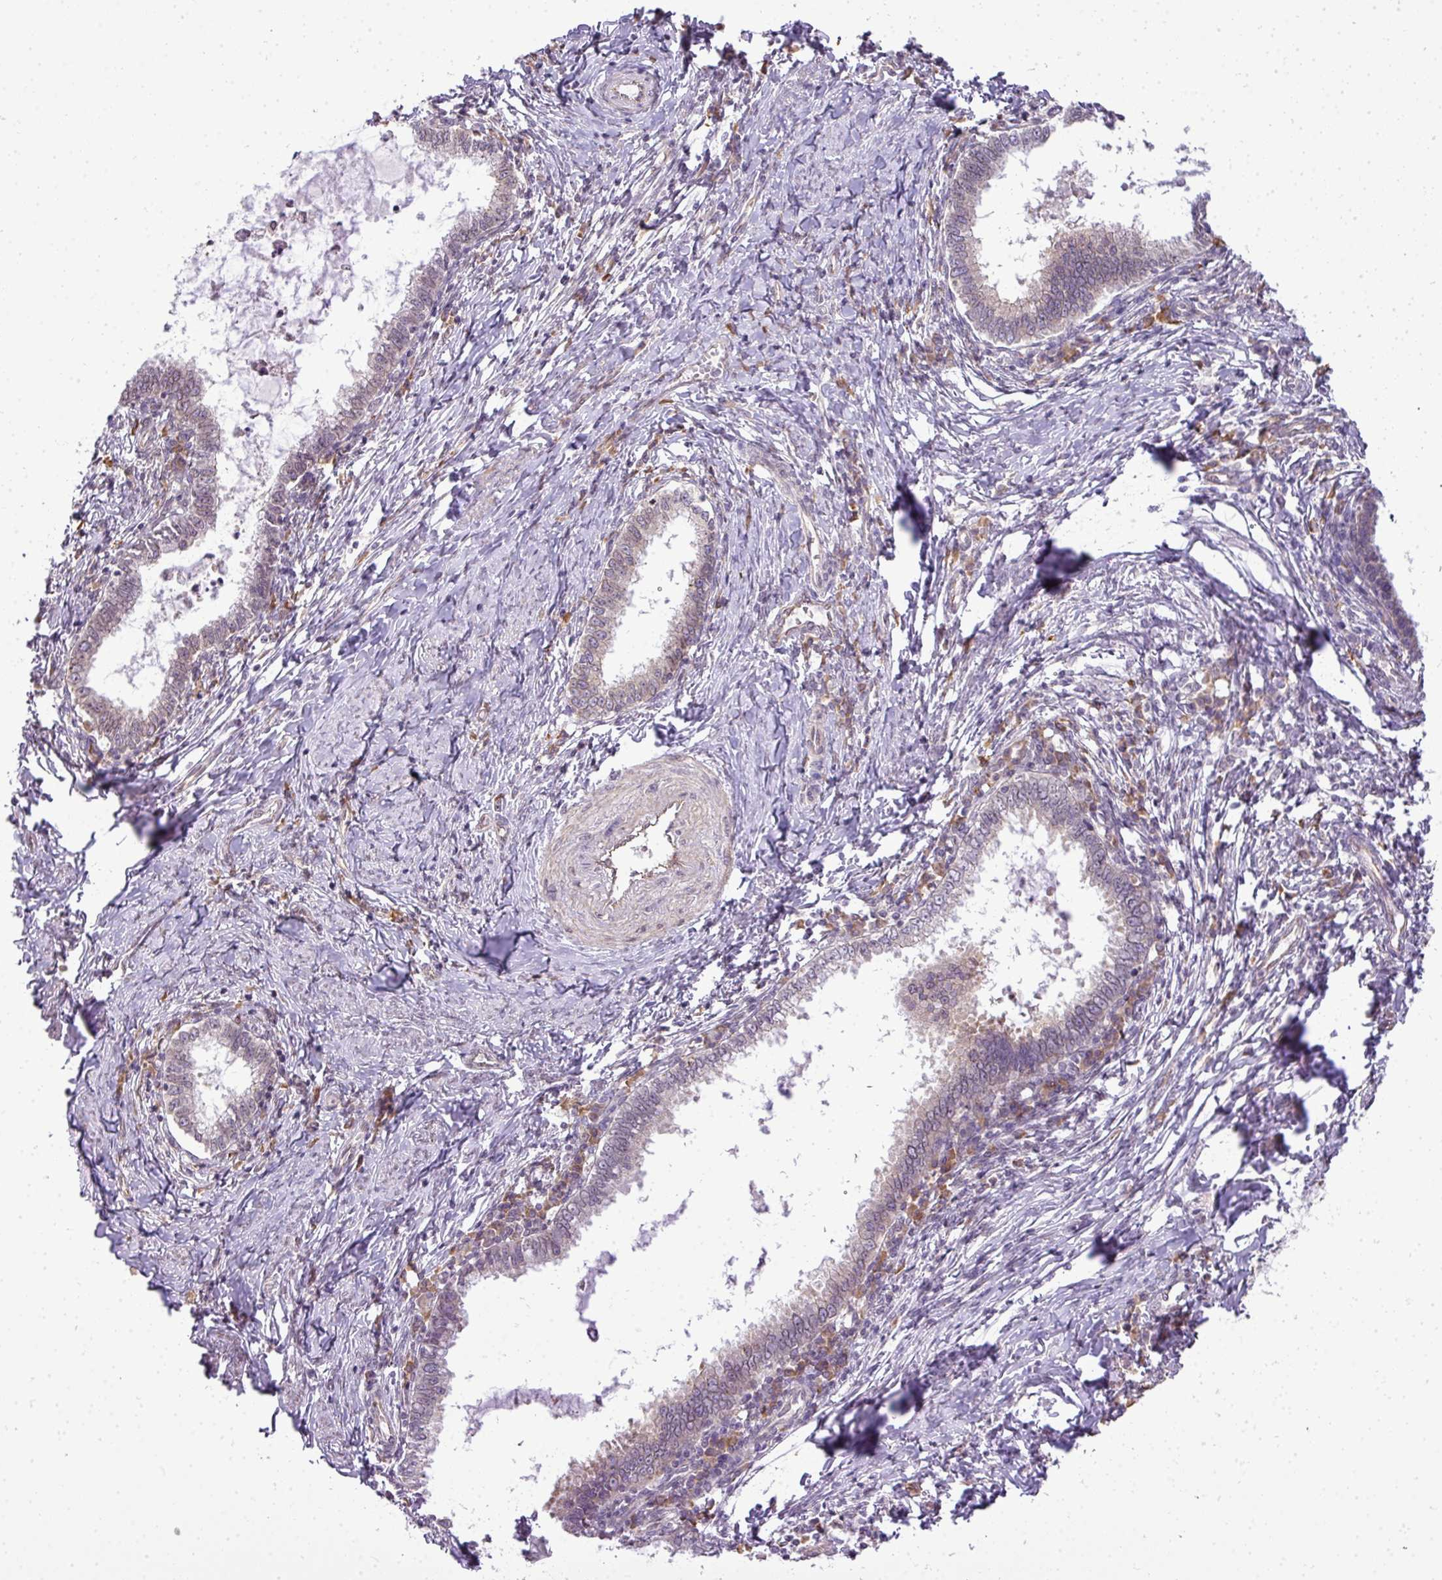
{"staining": {"intensity": "weak", "quantity": "25%-75%", "location": "cytoplasmic/membranous"}, "tissue": "cervical cancer", "cell_type": "Tumor cells", "image_type": "cancer", "snomed": [{"axis": "morphology", "description": "Adenocarcinoma, NOS"}, {"axis": "topography", "description": "Cervix"}], "caption": "Immunohistochemical staining of cervical cancer (adenocarcinoma) exhibits weak cytoplasmic/membranous protein staining in about 25%-75% of tumor cells.", "gene": "COX18", "patient": {"sex": "female", "age": 36}}